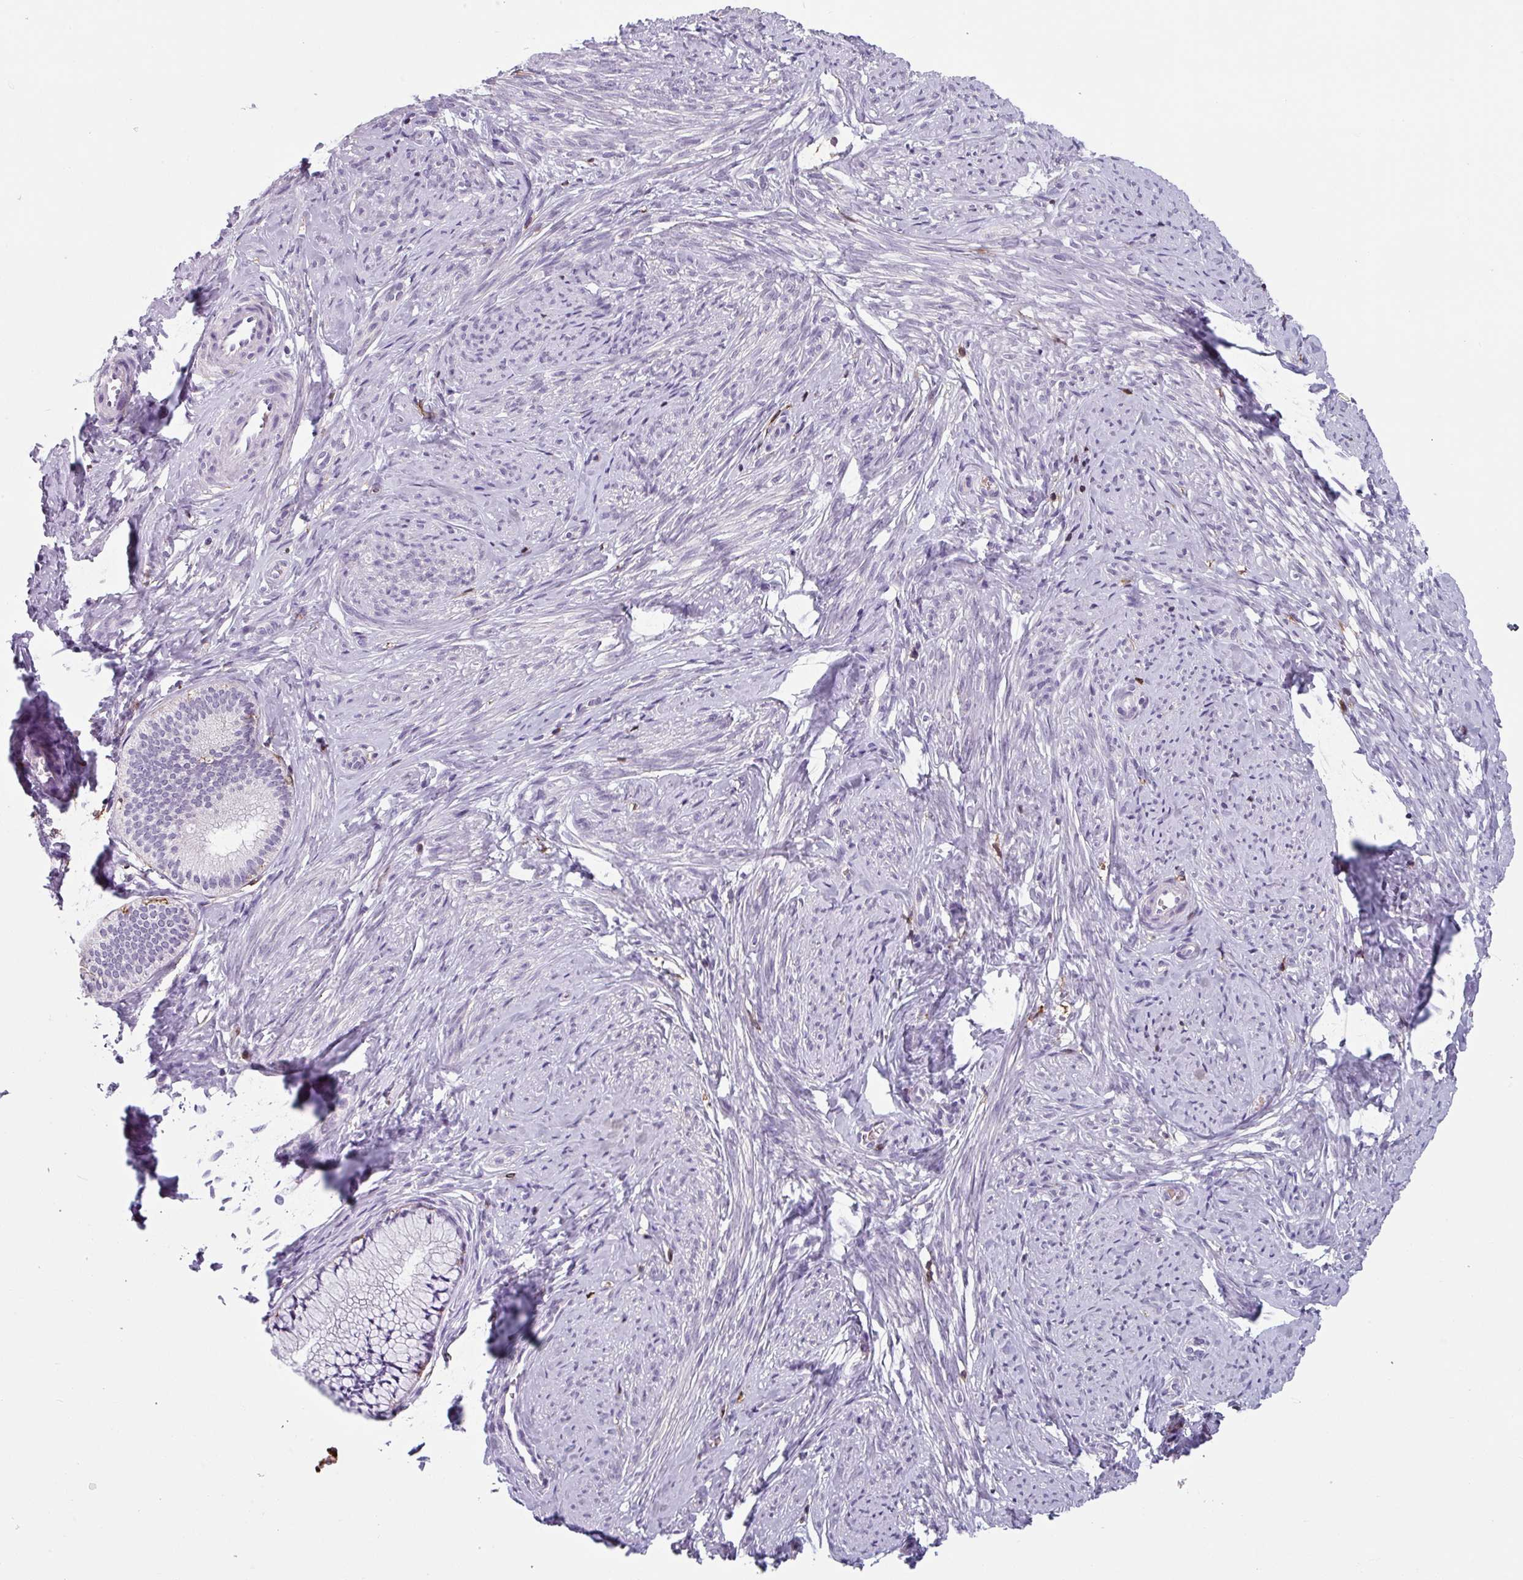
{"staining": {"intensity": "negative", "quantity": "none", "location": "none"}, "tissue": "cervix", "cell_type": "Glandular cells", "image_type": "normal", "snomed": [{"axis": "morphology", "description": "Normal tissue, NOS"}, {"axis": "topography", "description": "Cervix"}], "caption": "Immunohistochemistry (IHC) of benign cervix exhibits no positivity in glandular cells.", "gene": "EXOSC5", "patient": {"sex": "female", "age": 36}}